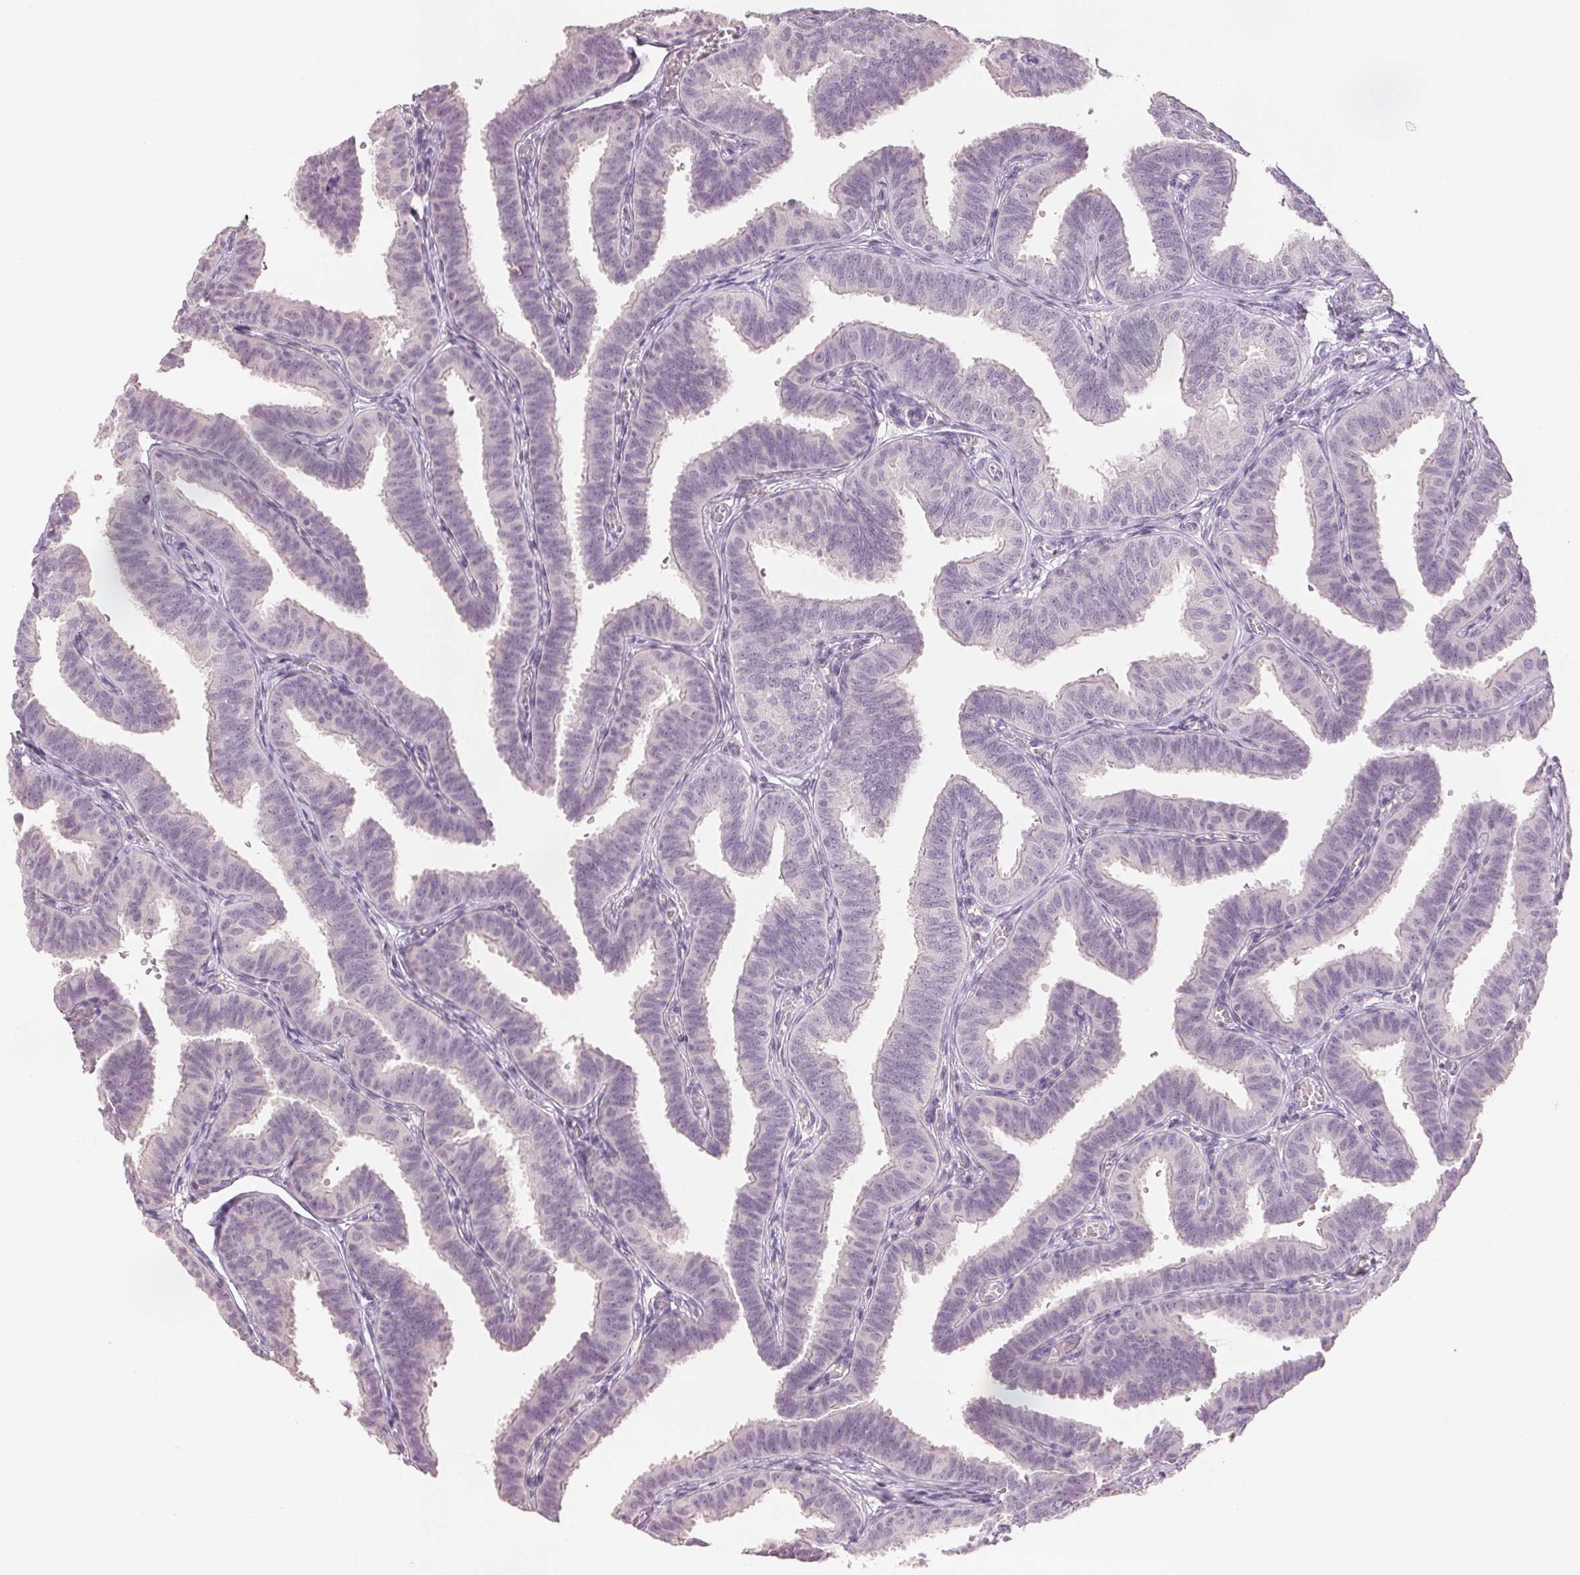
{"staining": {"intensity": "negative", "quantity": "none", "location": "none"}, "tissue": "fallopian tube", "cell_type": "Glandular cells", "image_type": "normal", "snomed": [{"axis": "morphology", "description": "Normal tissue, NOS"}, {"axis": "topography", "description": "Fallopian tube"}], "caption": "High power microscopy histopathology image of an IHC photomicrograph of unremarkable fallopian tube, revealing no significant staining in glandular cells.", "gene": "SCGN", "patient": {"sex": "female", "age": 25}}